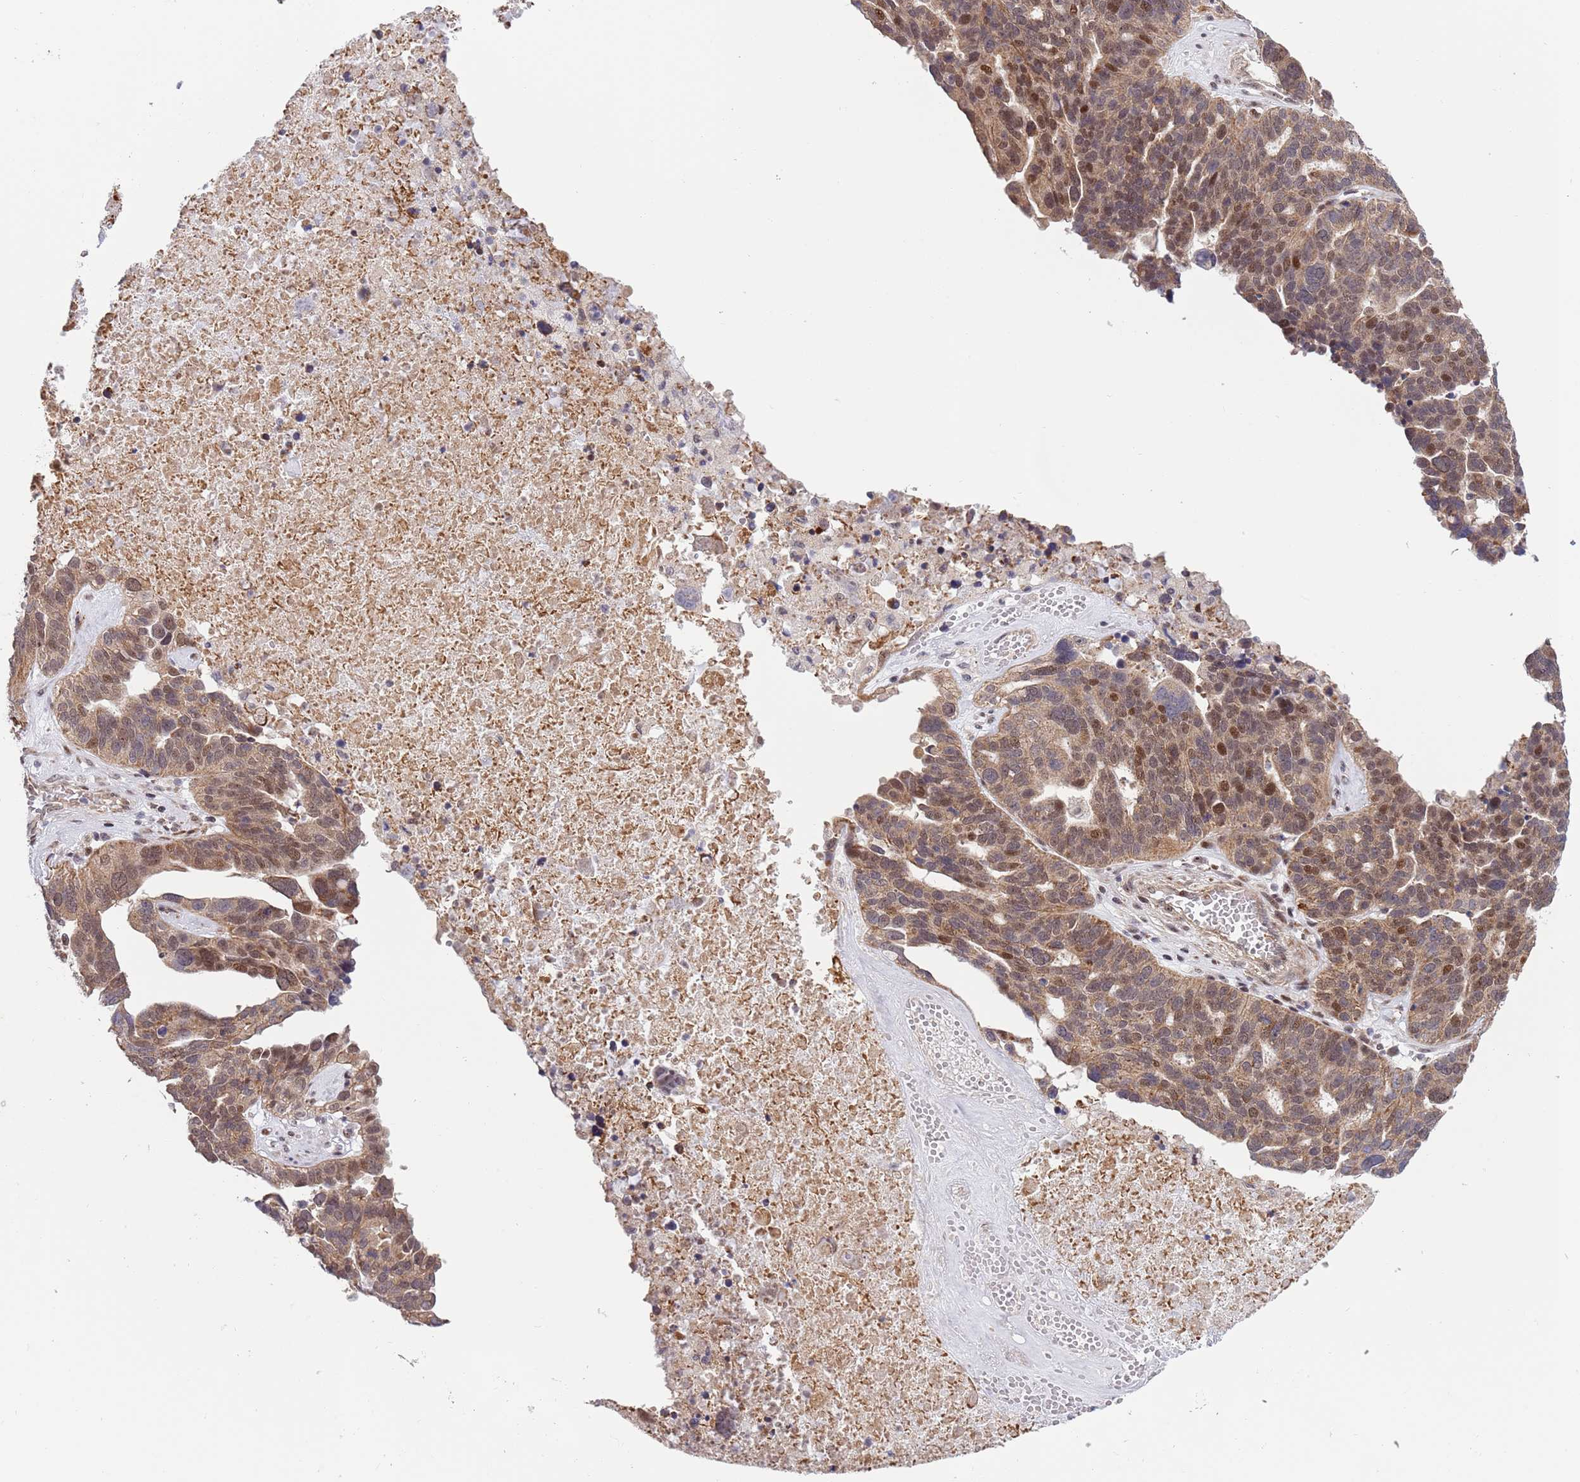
{"staining": {"intensity": "moderate", "quantity": ">75%", "location": "cytoplasmic/membranous,nuclear"}, "tissue": "ovarian cancer", "cell_type": "Tumor cells", "image_type": "cancer", "snomed": [{"axis": "morphology", "description": "Cystadenocarcinoma, serous, NOS"}, {"axis": "topography", "description": "Ovary"}], "caption": "Immunohistochemical staining of human ovarian serous cystadenocarcinoma exhibits medium levels of moderate cytoplasmic/membranous and nuclear protein expression in about >75% of tumor cells. (DAB IHC, brown staining for protein, blue staining for nuclei).", "gene": "TBX10", "patient": {"sex": "female", "age": 59}}